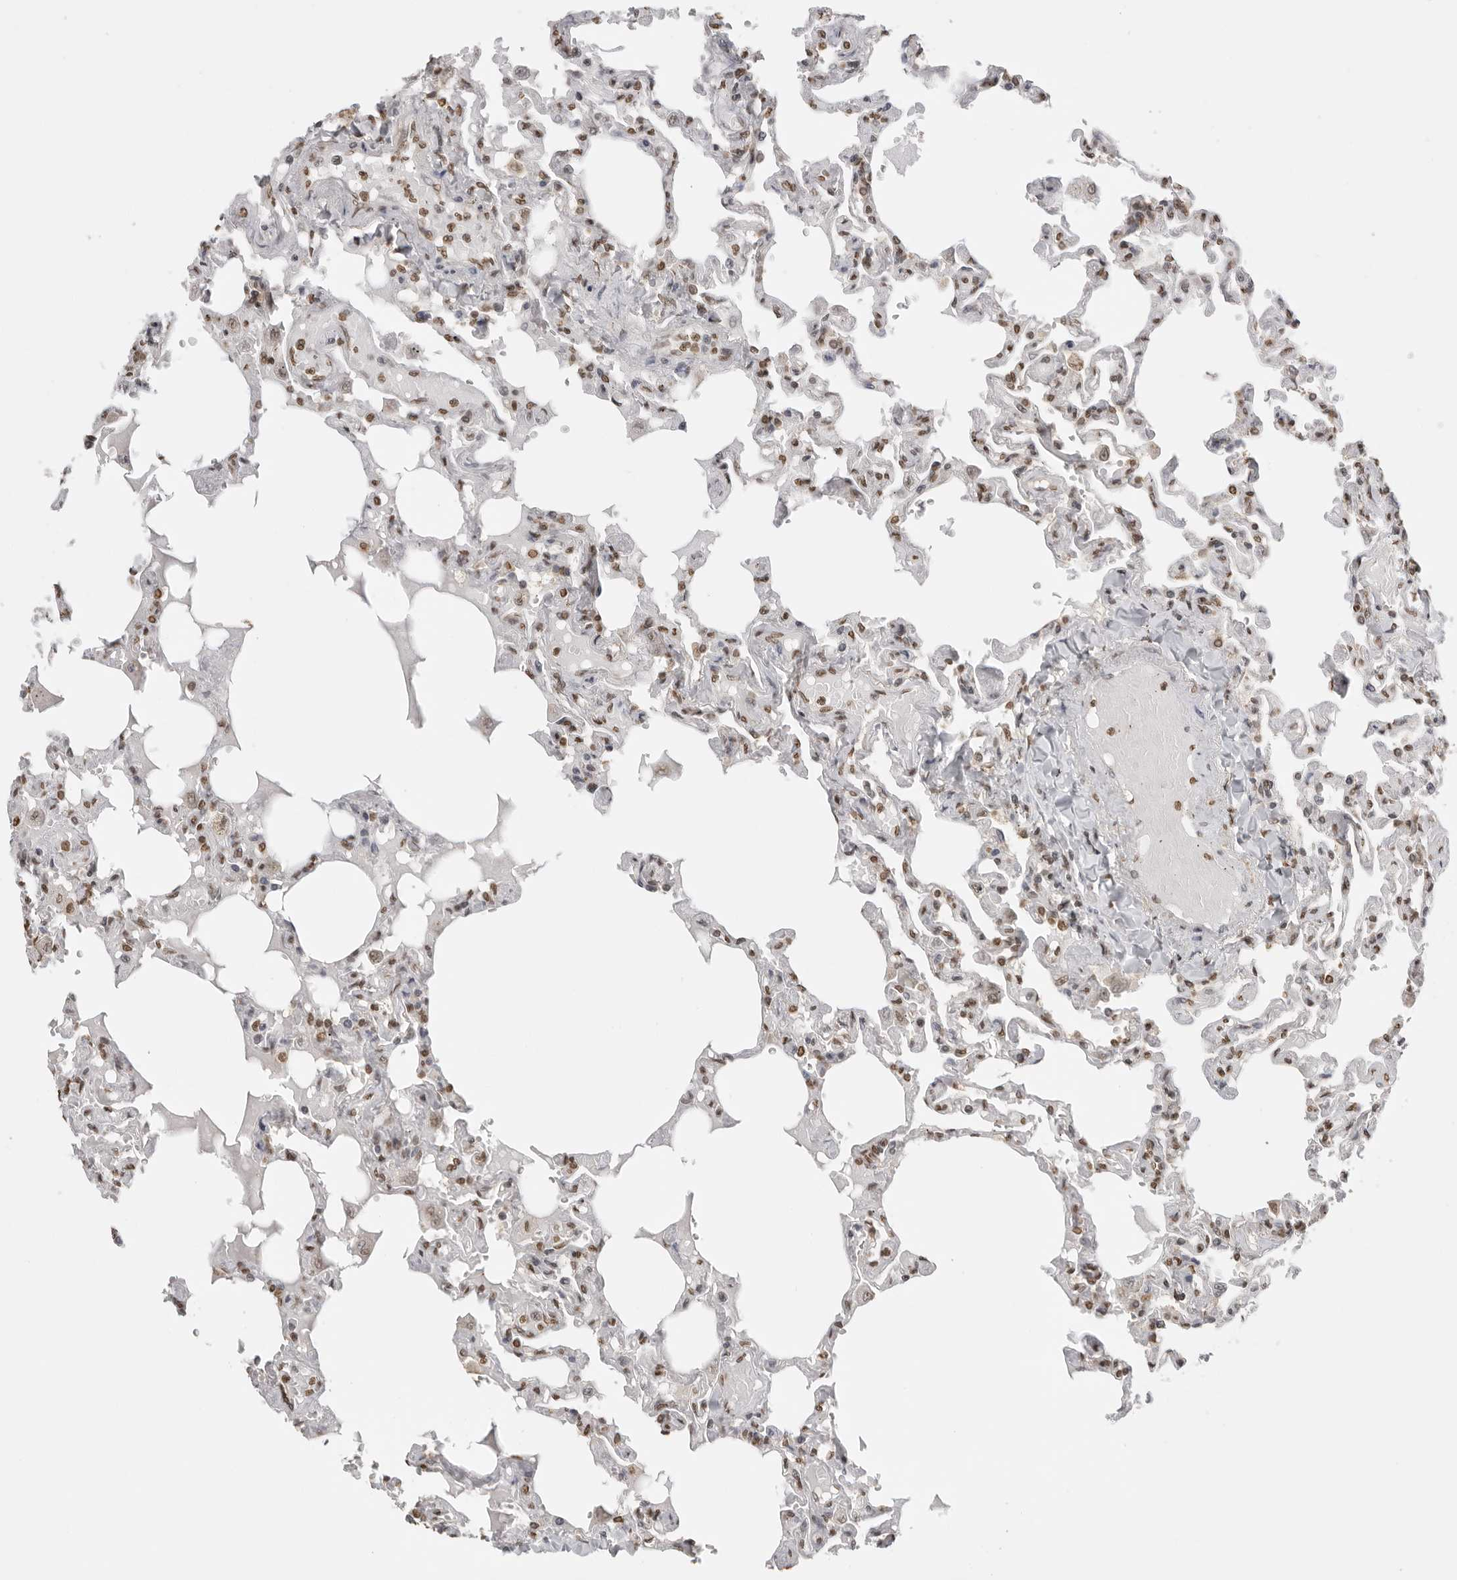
{"staining": {"intensity": "moderate", "quantity": "25%-75%", "location": "nuclear"}, "tissue": "lung", "cell_type": "Alveolar cells", "image_type": "normal", "snomed": [{"axis": "morphology", "description": "Normal tissue, NOS"}, {"axis": "topography", "description": "Lung"}], "caption": "Immunohistochemical staining of benign lung displays moderate nuclear protein staining in approximately 25%-75% of alveolar cells.", "gene": "RPA2", "patient": {"sex": "male", "age": 21}}